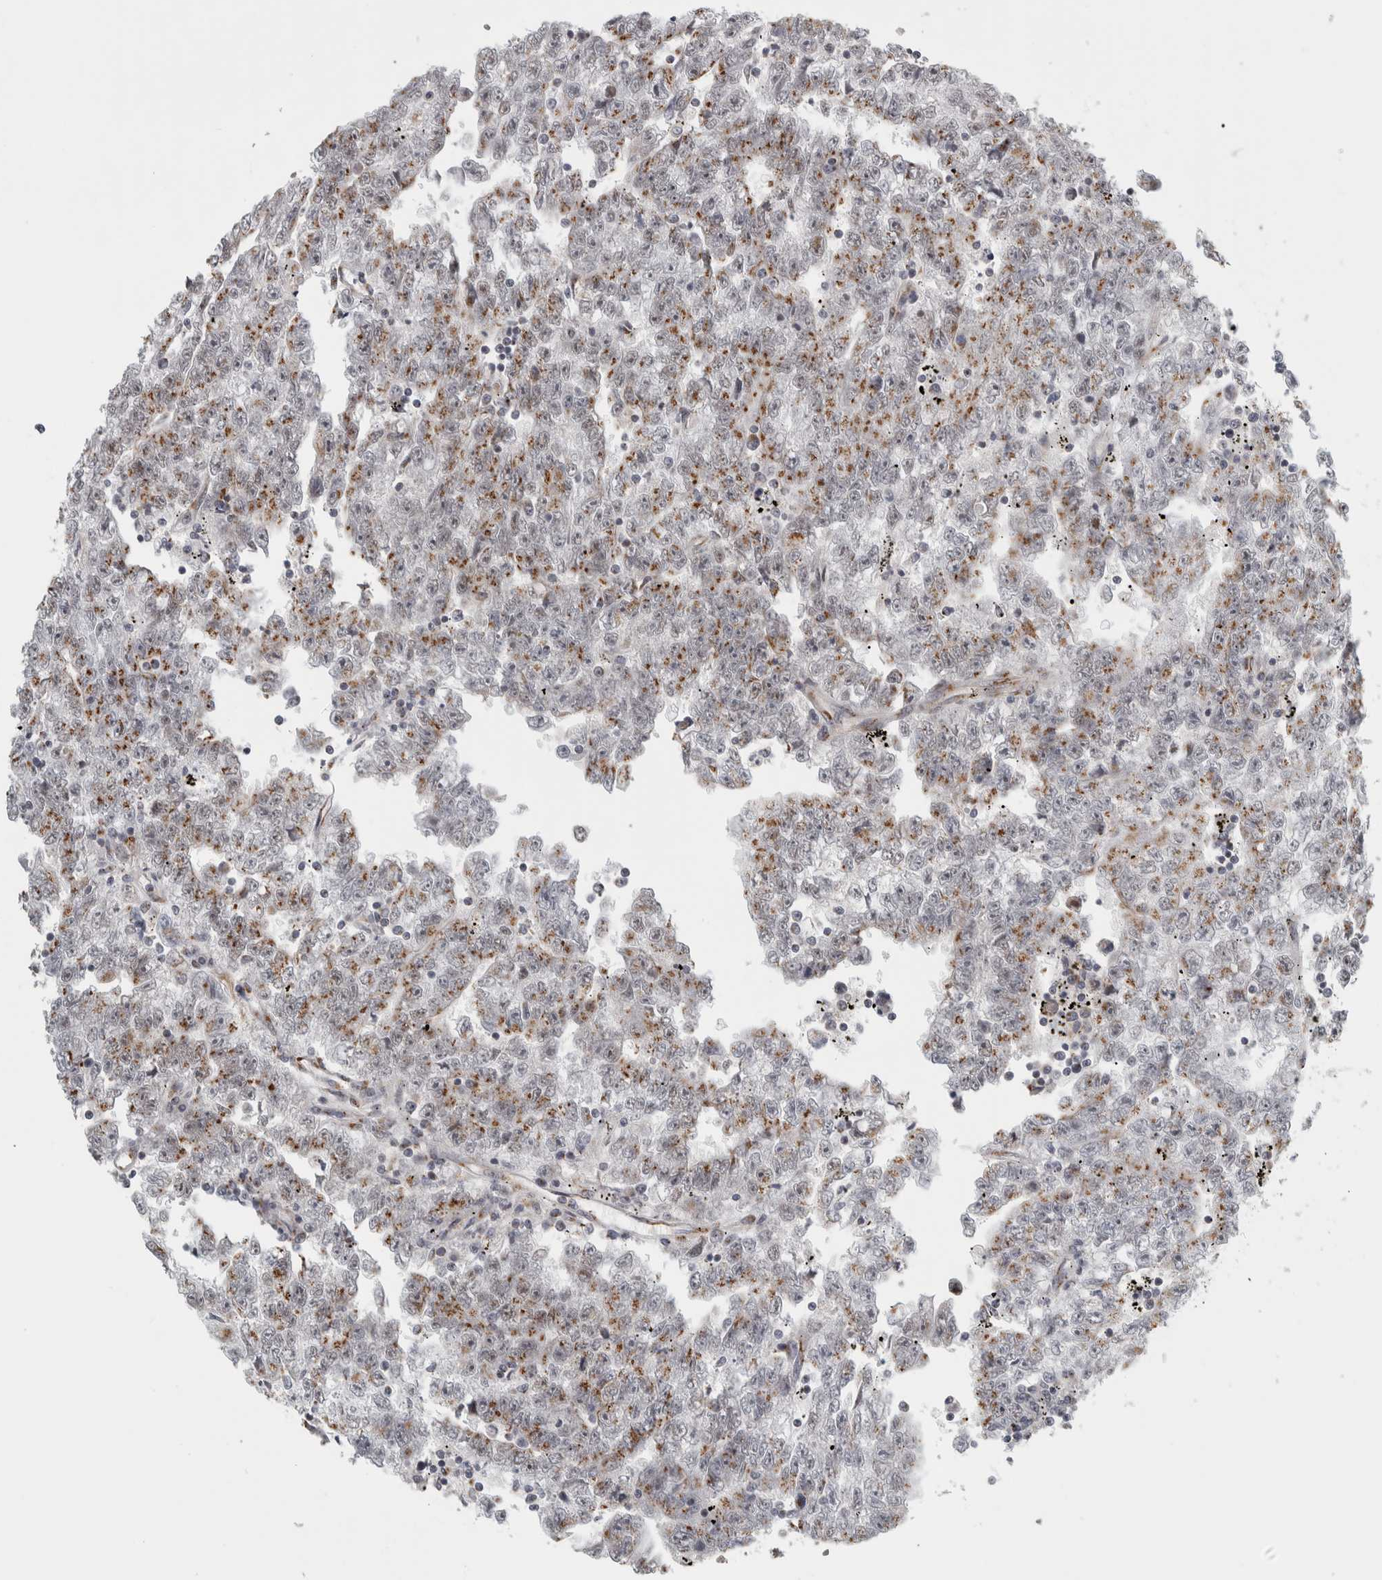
{"staining": {"intensity": "moderate", "quantity": ">75%", "location": "cytoplasmic/membranous"}, "tissue": "testis cancer", "cell_type": "Tumor cells", "image_type": "cancer", "snomed": [{"axis": "morphology", "description": "Carcinoma, Embryonal, NOS"}, {"axis": "topography", "description": "Testis"}], "caption": "Immunohistochemical staining of testis cancer (embryonal carcinoma) demonstrates medium levels of moderate cytoplasmic/membranous expression in approximately >75% of tumor cells. (DAB IHC with brightfield microscopy, high magnification).", "gene": "ZMYND8", "patient": {"sex": "male", "age": 25}}